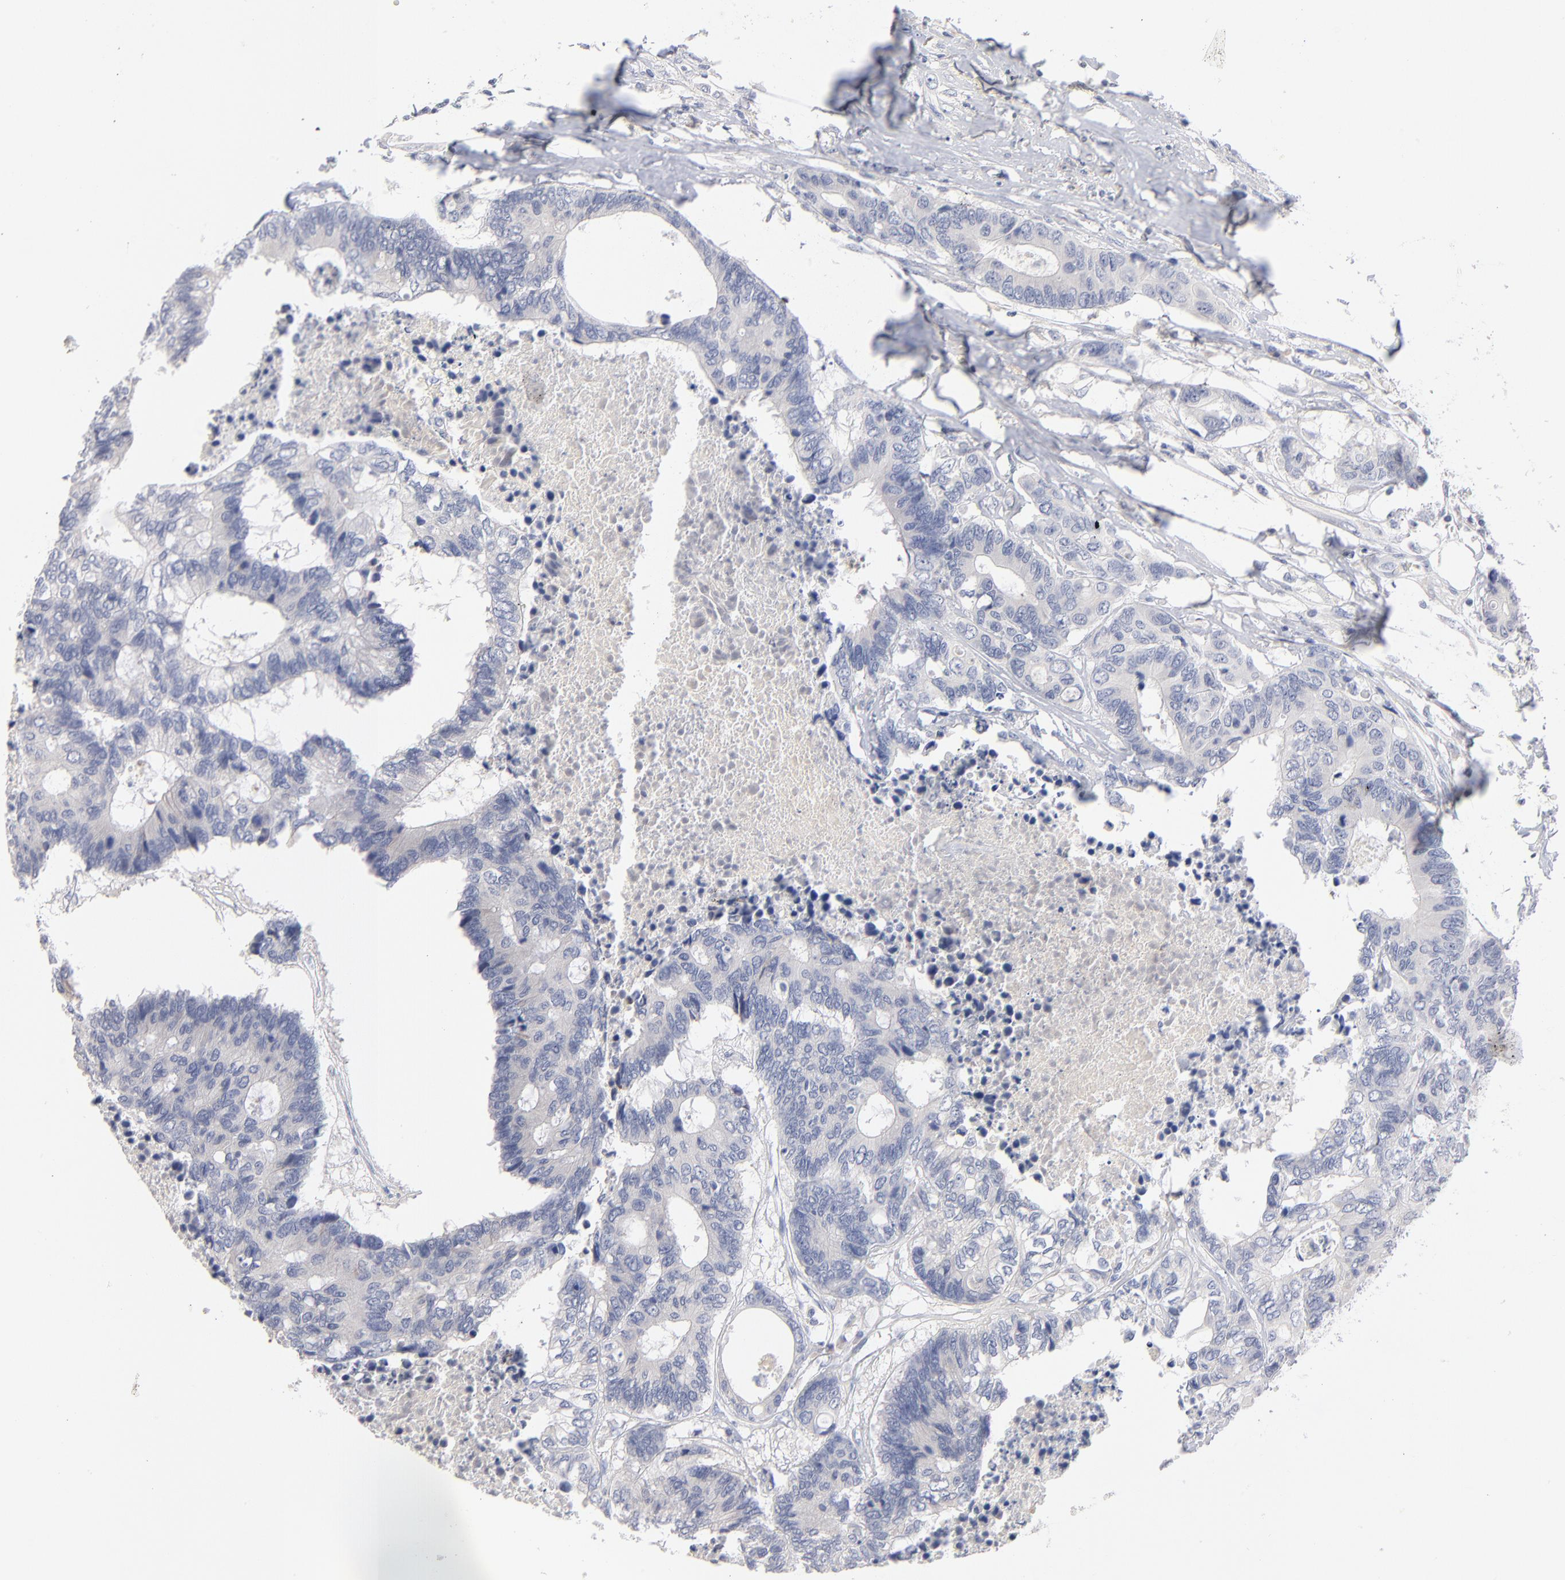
{"staining": {"intensity": "negative", "quantity": "none", "location": "none"}, "tissue": "colorectal cancer", "cell_type": "Tumor cells", "image_type": "cancer", "snomed": [{"axis": "morphology", "description": "Adenocarcinoma, NOS"}, {"axis": "topography", "description": "Rectum"}], "caption": "High magnification brightfield microscopy of colorectal cancer stained with DAB (brown) and counterstained with hematoxylin (blue): tumor cells show no significant positivity.", "gene": "F12", "patient": {"sex": "male", "age": 55}}